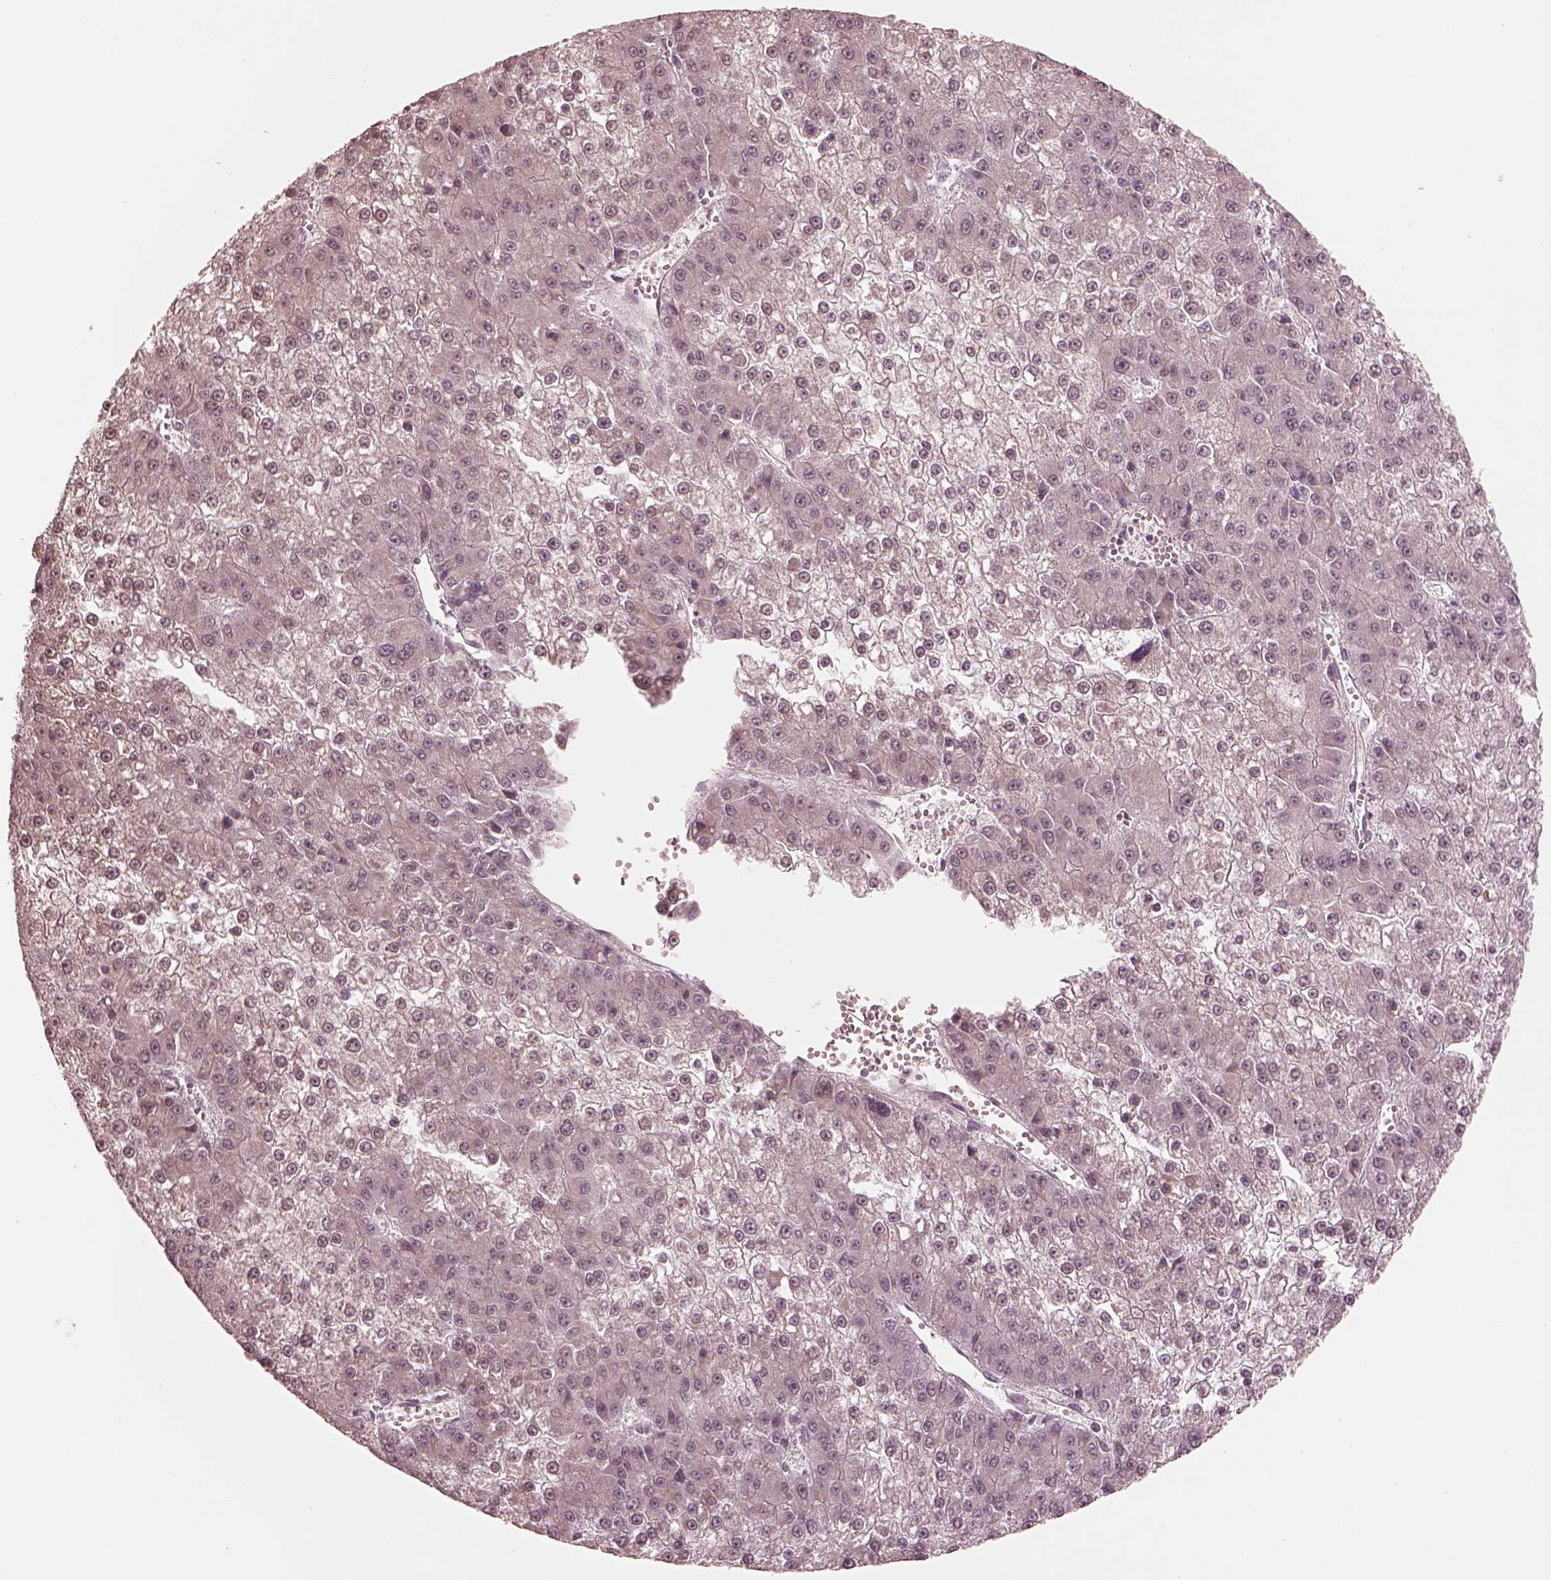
{"staining": {"intensity": "negative", "quantity": "none", "location": "none"}, "tissue": "liver cancer", "cell_type": "Tumor cells", "image_type": "cancer", "snomed": [{"axis": "morphology", "description": "Carcinoma, Hepatocellular, NOS"}, {"axis": "topography", "description": "Liver"}], "caption": "Tumor cells show no significant protein staining in liver hepatocellular carcinoma. The staining is performed using DAB (3,3'-diaminobenzidine) brown chromogen with nuclei counter-stained in using hematoxylin.", "gene": "IQCB1", "patient": {"sex": "female", "age": 73}}